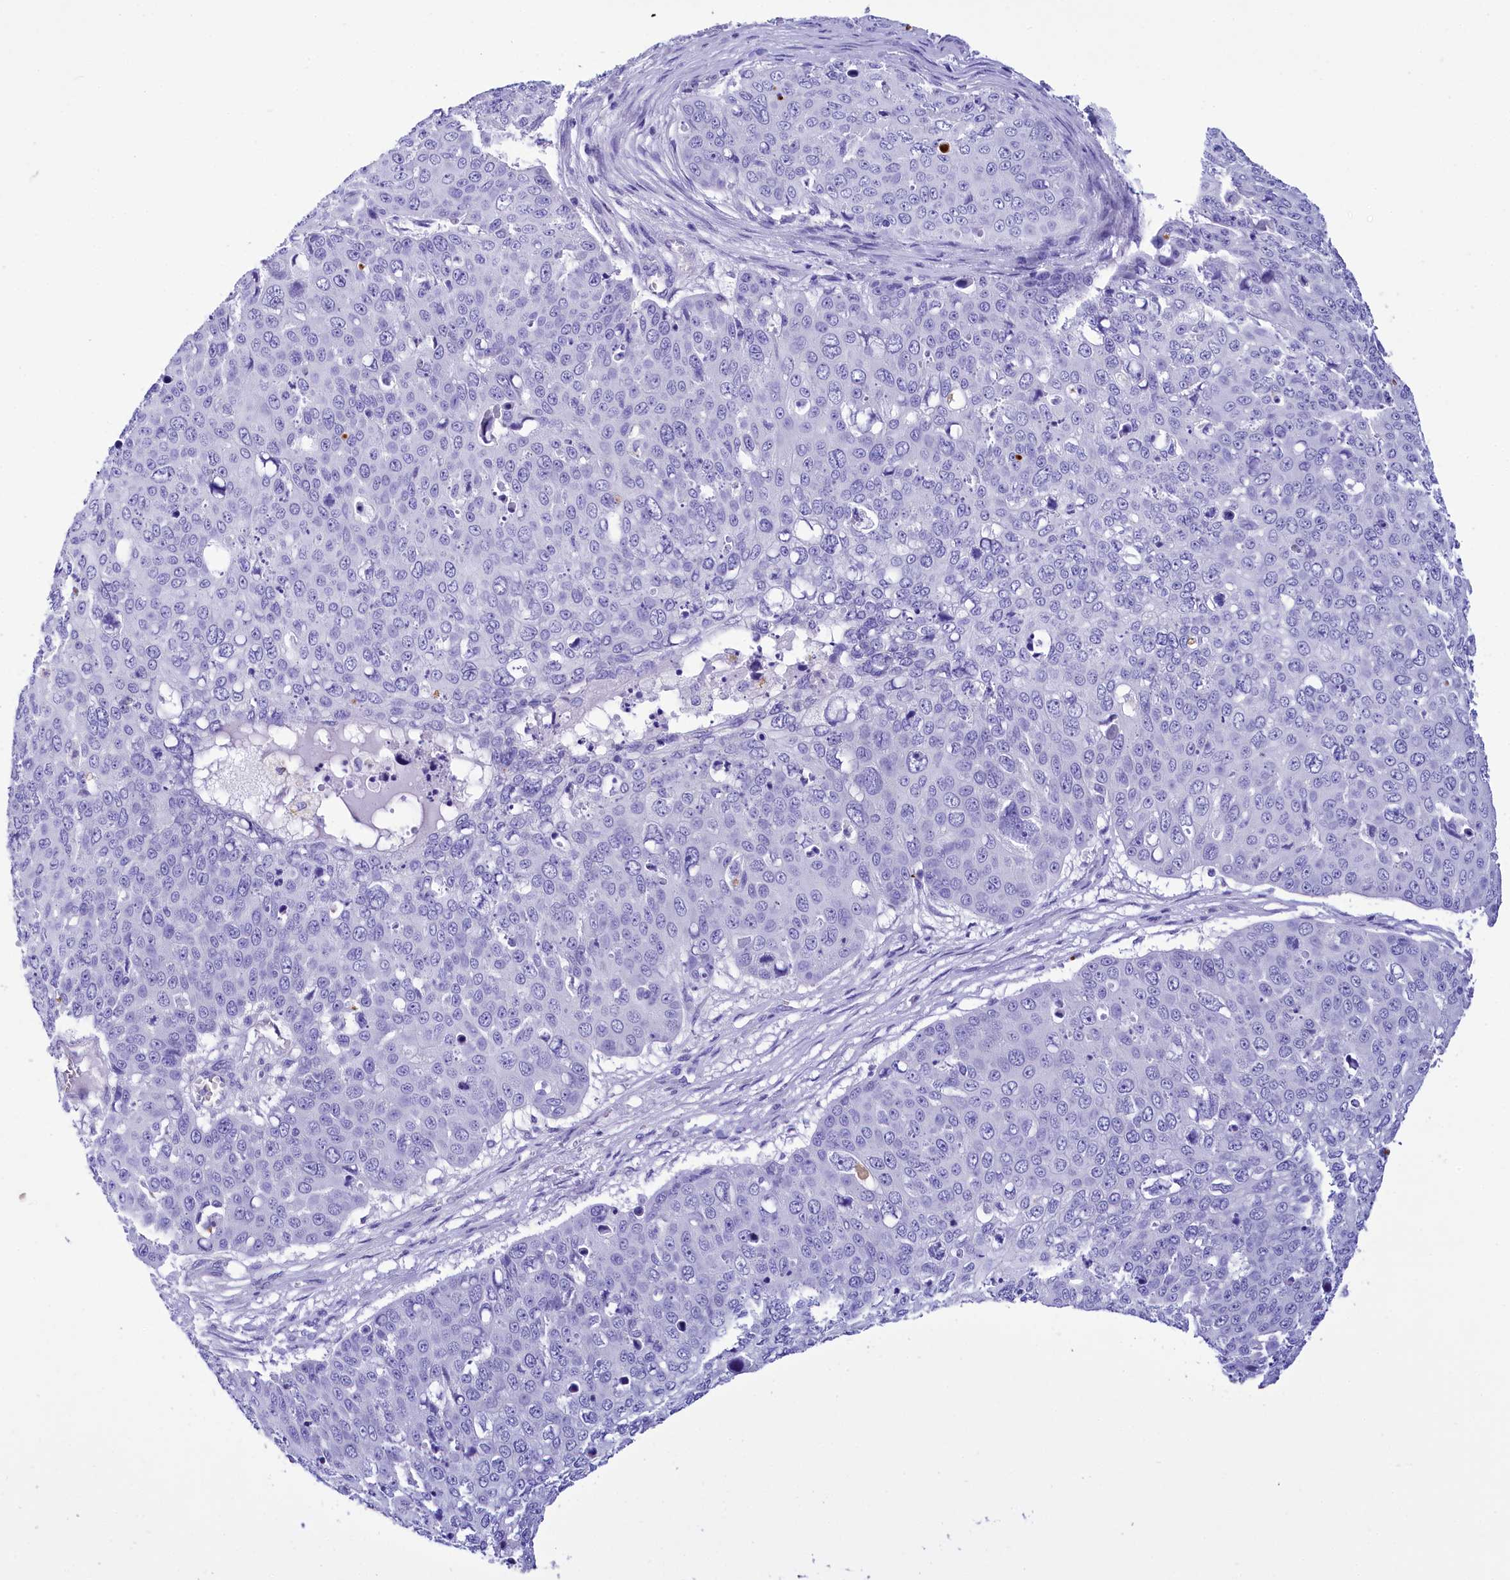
{"staining": {"intensity": "negative", "quantity": "none", "location": "none"}, "tissue": "skin cancer", "cell_type": "Tumor cells", "image_type": "cancer", "snomed": [{"axis": "morphology", "description": "Squamous cell carcinoma, NOS"}, {"axis": "topography", "description": "Skin"}], "caption": "Immunohistochemistry (IHC) micrograph of neoplastic tissue: human squamous cell carcinoma (skin) stained with DAB demonstrates no significant protein positivity in tumor cells.", "gene": "TTC36", "patient": {"sex": "male", "age": 71}}